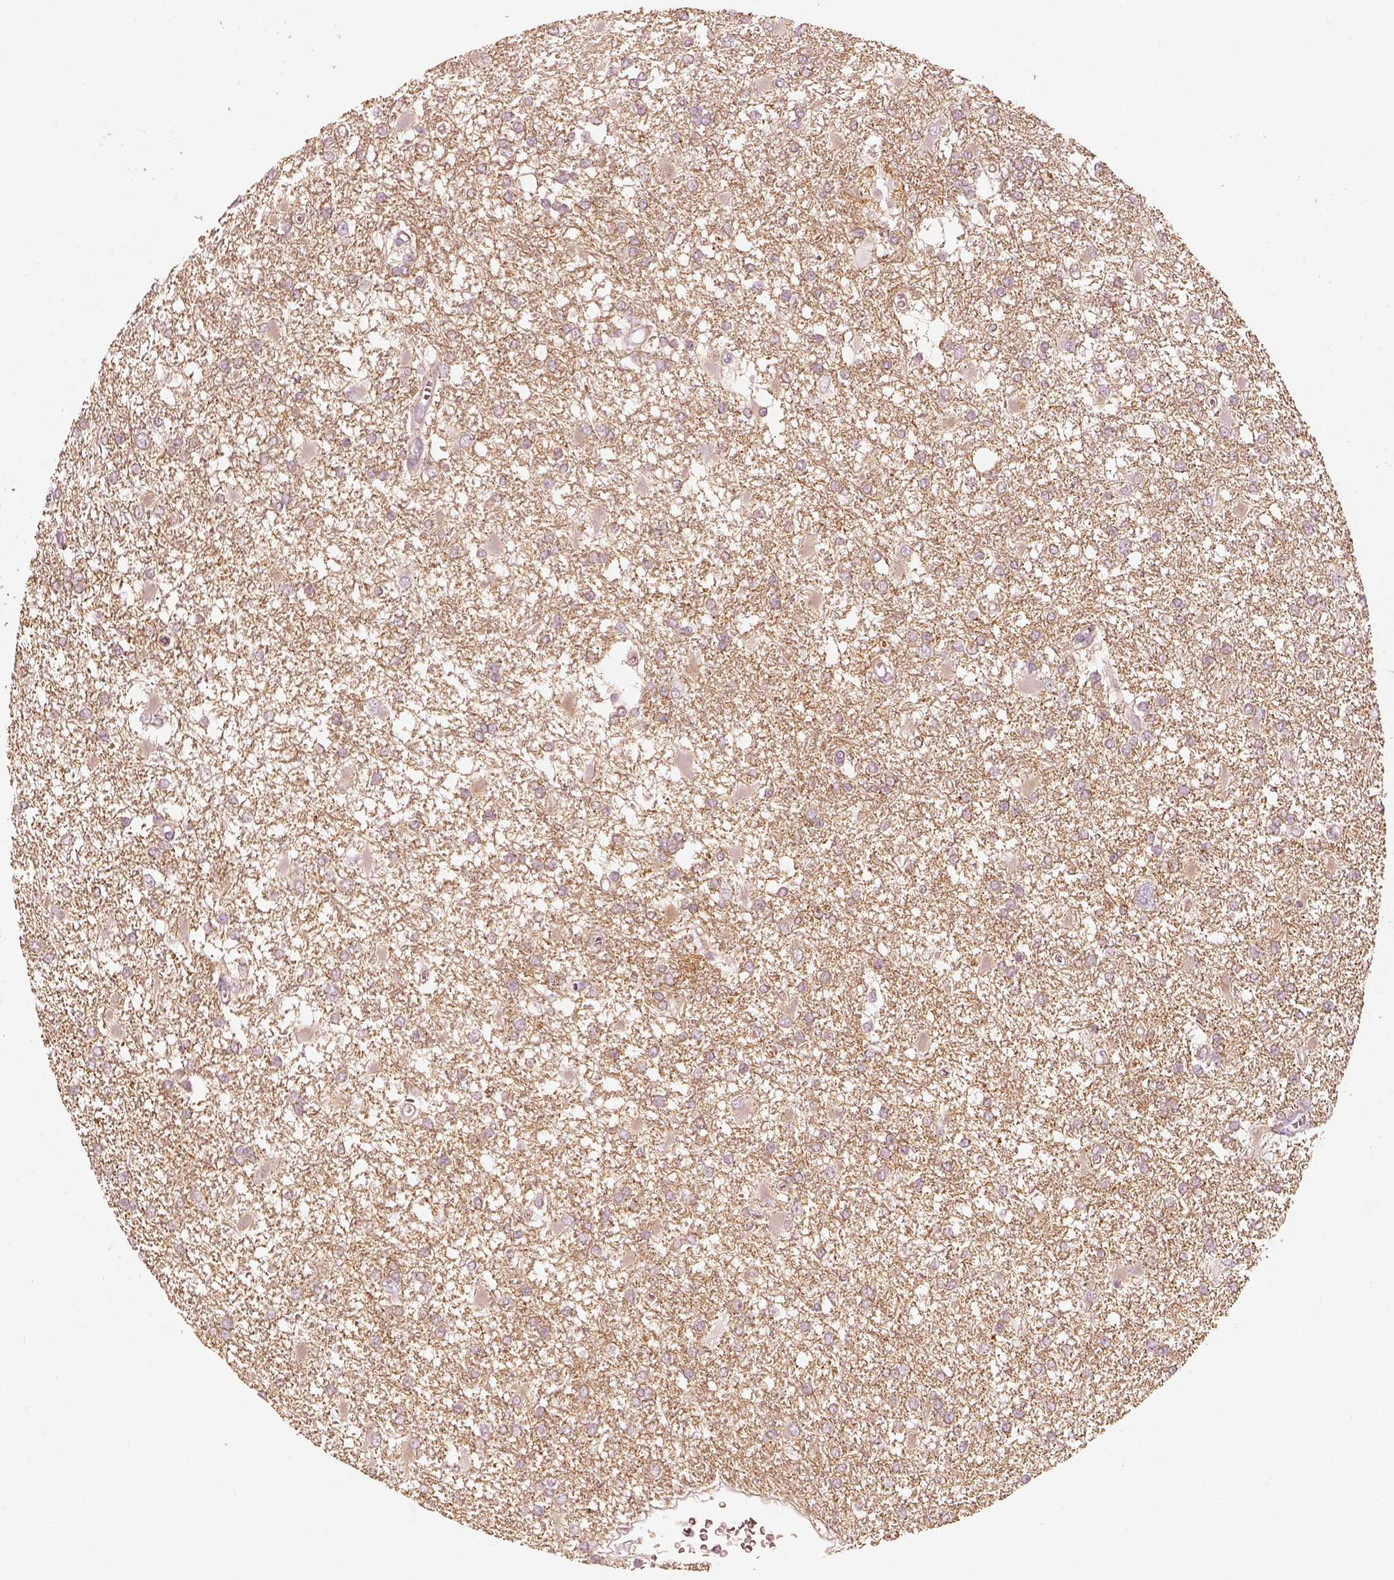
{"staining": {"intensity": "negative", "quantity": "none", "location": "none"}, "tissue": "glioma", "cell_type": "Tumor cells", "image_type": "cancer", "snomed": [{"axis": "morphology", "description": "Glioma, malignant, High grade"}, {"axis": "topography", "description": "Cerebral cortex"}], "caption": "There is no significant staining in tumor cells of malignant glioma (high-grade). (Immunohistochemistry (ihc), brightfield microscopy, high magnification).", "gene": "FMNL2", "patient": {"sex": "male", "age": 79}}